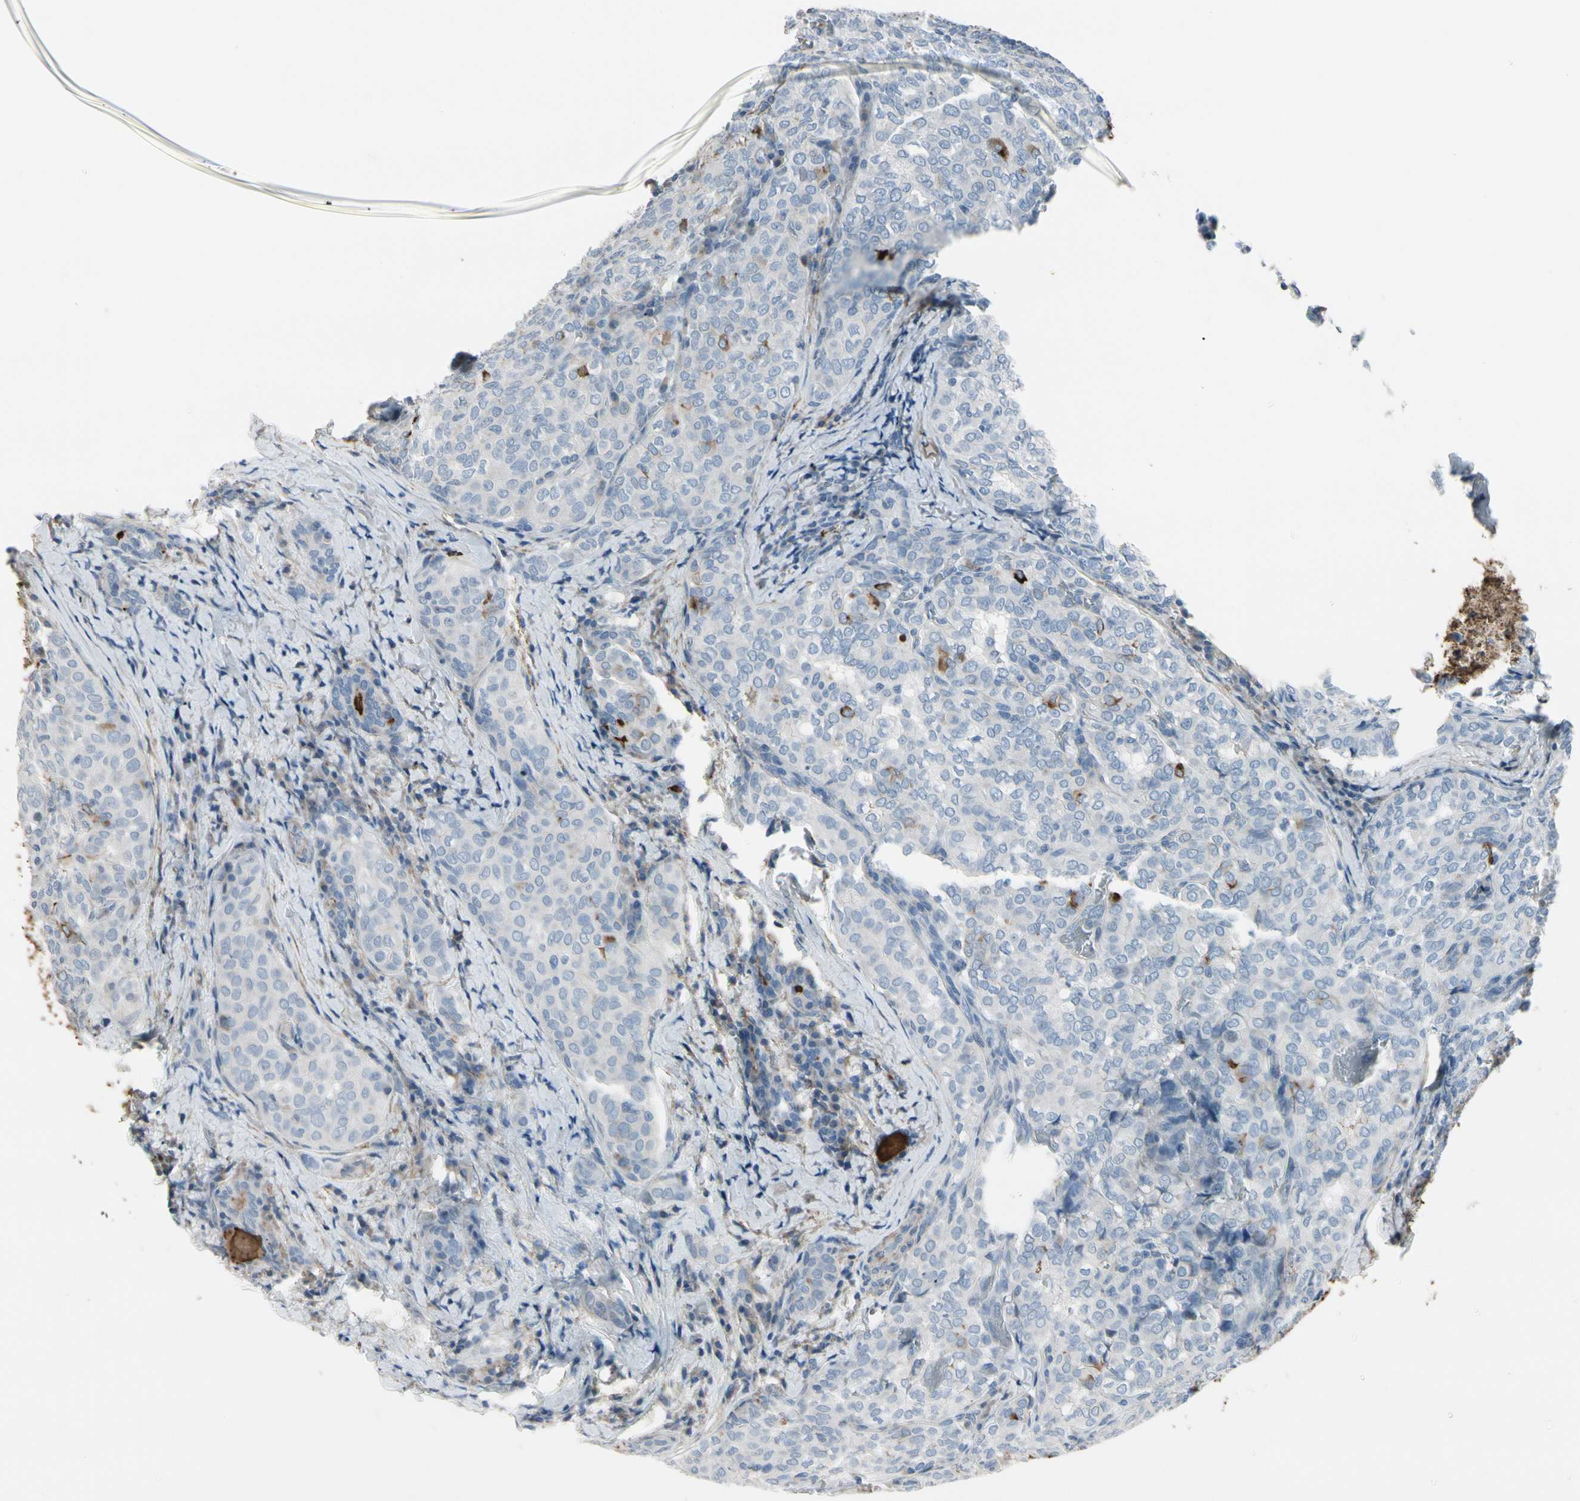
{"staining": {"intensity": "negative", "quantity": "none", "location": "none"}, "tissue": "thyroid cancer", "cell_type": "Tumor cells", "image_type": "cancer", "snomed": [{"axis": "morphology", "description": "Normal tissue, NOS"}, {"axis": "morphology", "description": "Papillary adenocarcinoma, NOS"}, {"axis": "topography", "description": "Thyroid gland"}], "caption": "An image of thyroid cancer (papillary adenocarcinoma) stained for a protein reveals no brown staining in tumor cells. (DAB immunohistochemistry, high magnification).", "gene": "PIGR", "patient": {"sex": "female", "age": 30}}